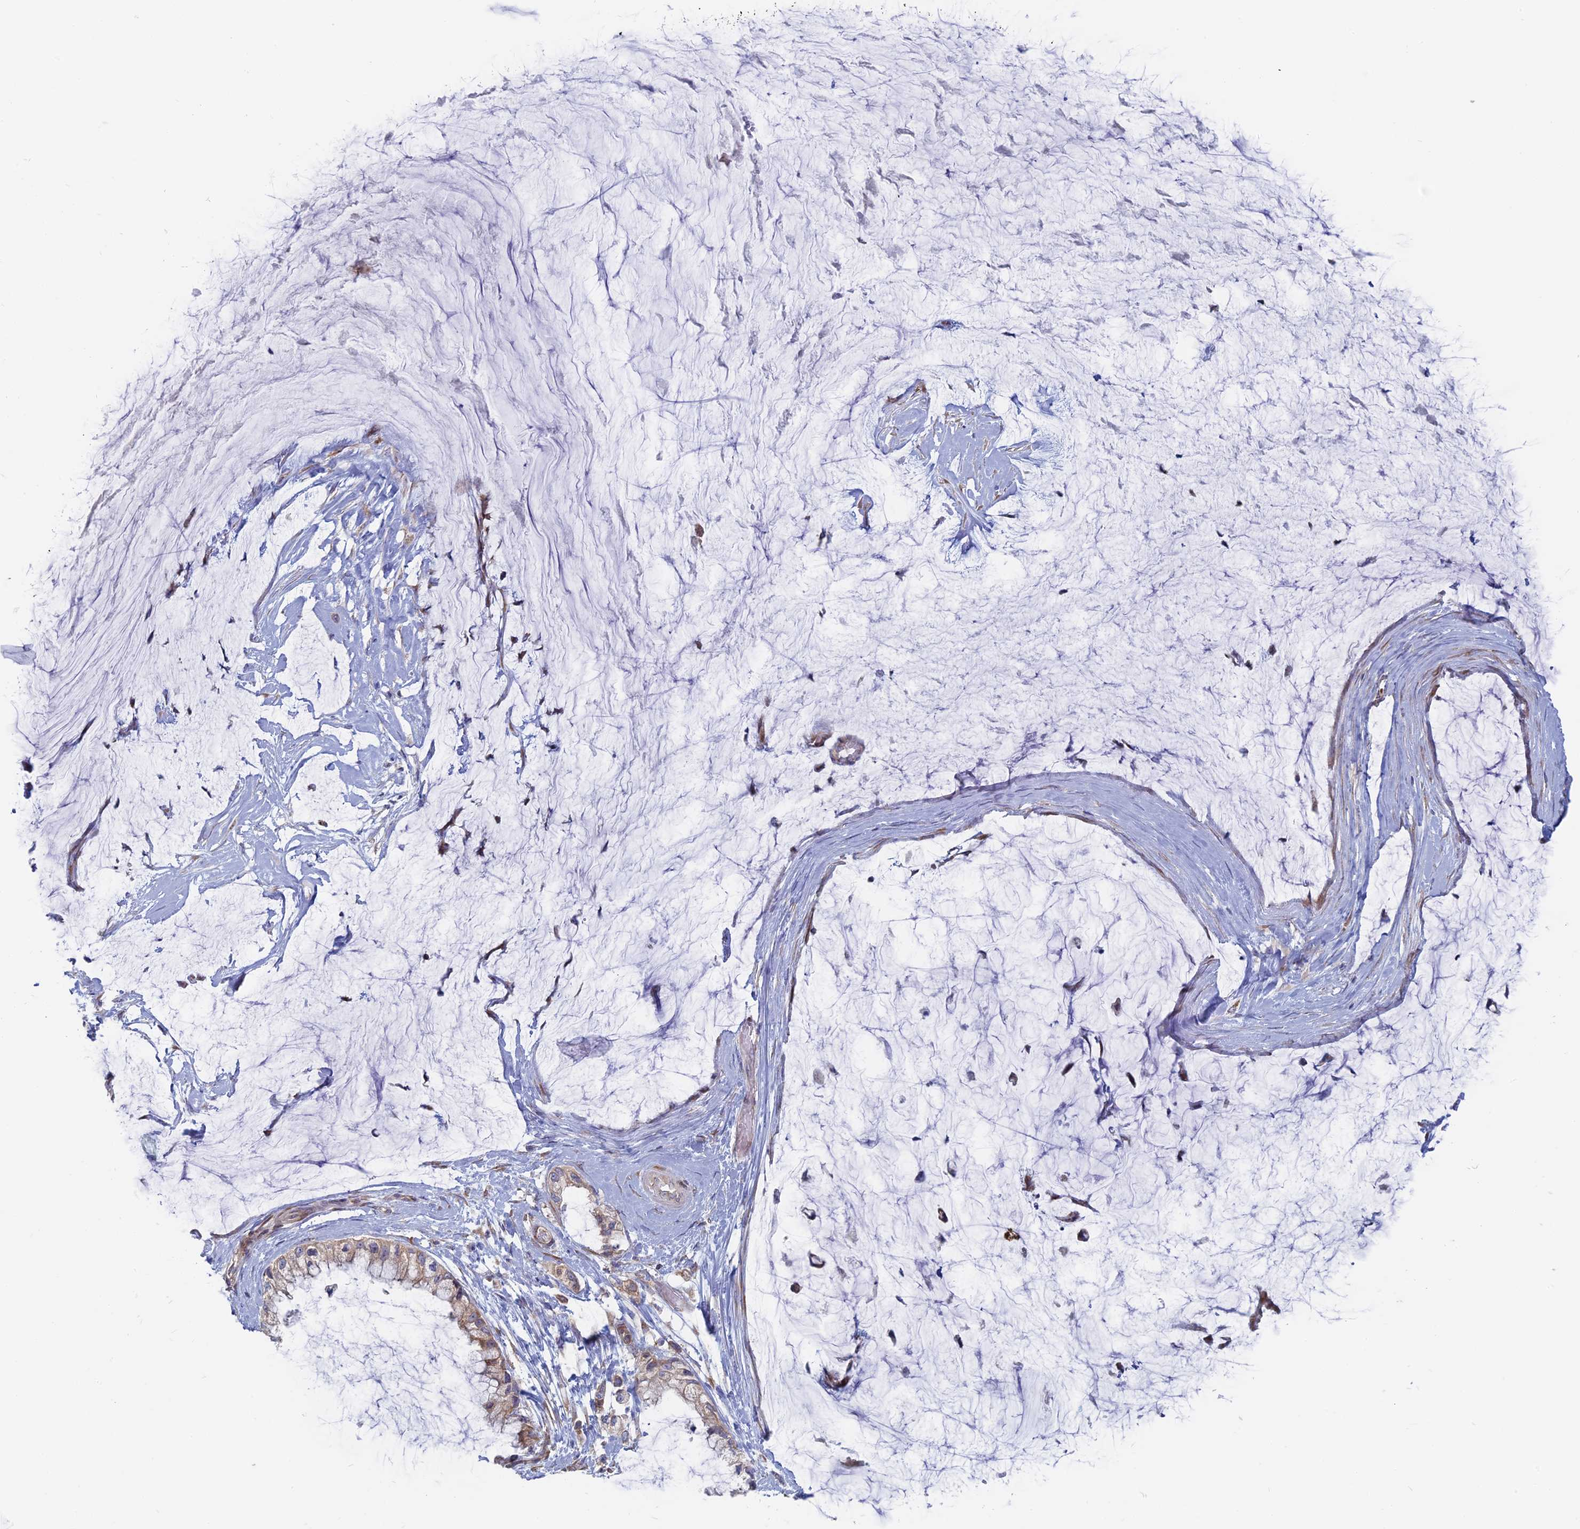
{"staining": {"intensity": "moderate", "quantity": ">75%", "location": "cytoplasmic/membranous"}, "tissue": "ovarian cancer", "cell_type": "Tumor cells", "image_type": "cancer", "snomed": [{"axis": "morphology", "description": "Cystadenocarcinoma, mucinous, NOS"}, {"axis": "topography", "description": "Ovary"}], "caption": "The immunohistochemical stain labels moderate cytoplasmic/membranous positivity in tumor cells of ovarian cancer (mucinous cystadenocarcinoma) tissue.", "gene": "TBC1D30", "patient": {"sex": "female", "age": 39}}